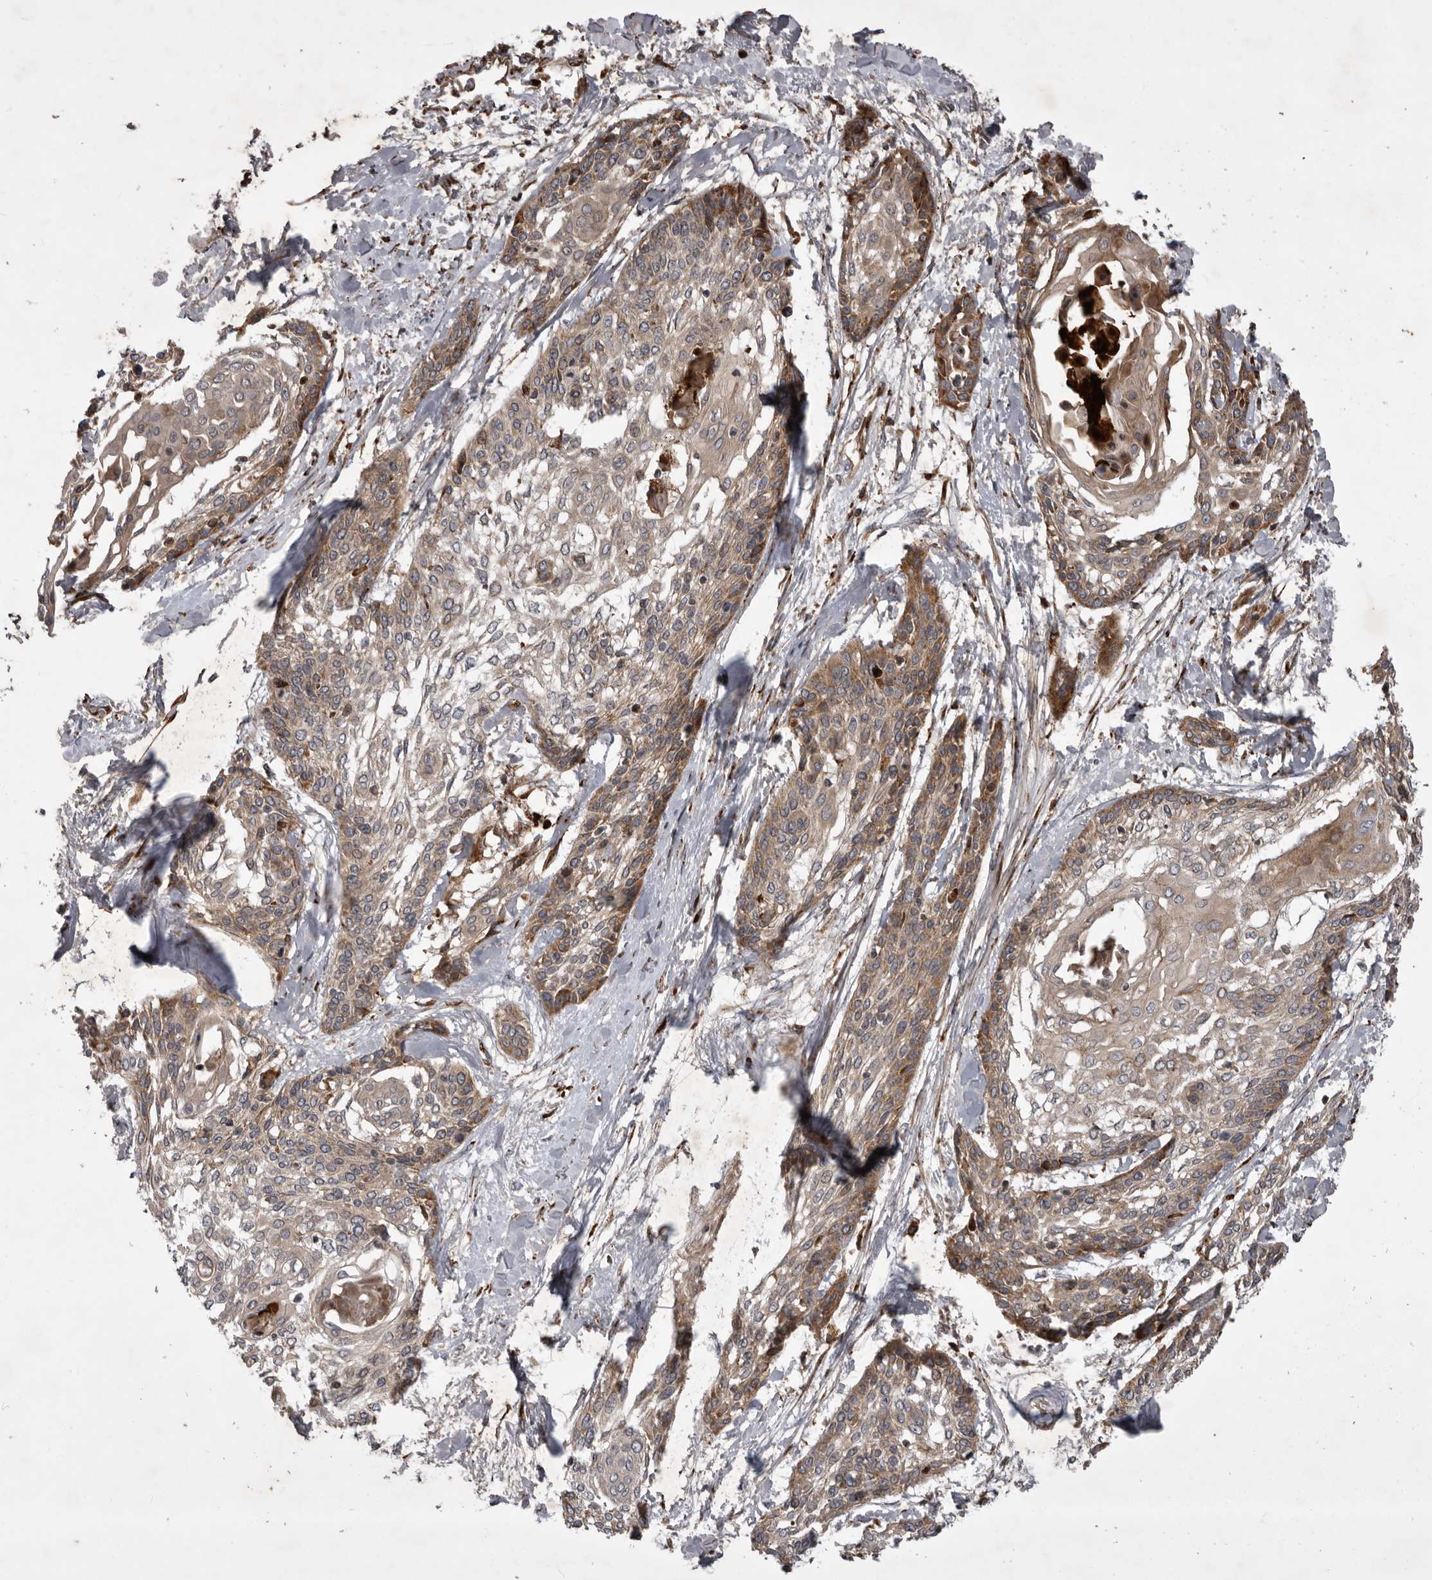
{"staining": {"intensity": "moderate", "quantity": "<25%", "location": "cytoplasmic/membranous"}, "tissue": "cervical cancer", "cell_type": "Tumor cells", "image_type": "cancer", "snomed": [{"axis": "morphology", "description": "Squamous cell carcinoma, NOS"}, {"axis": "topography", "description": "Cervix"}], "caption": "Tumor cells show moderate cytoplasmic/membranous staining in approximately <25% of cells in cervical cancer (squamous cell carcinoma).", "gene": "RAB3GAP2", "patient": {"sex": "female", "age": 57}}